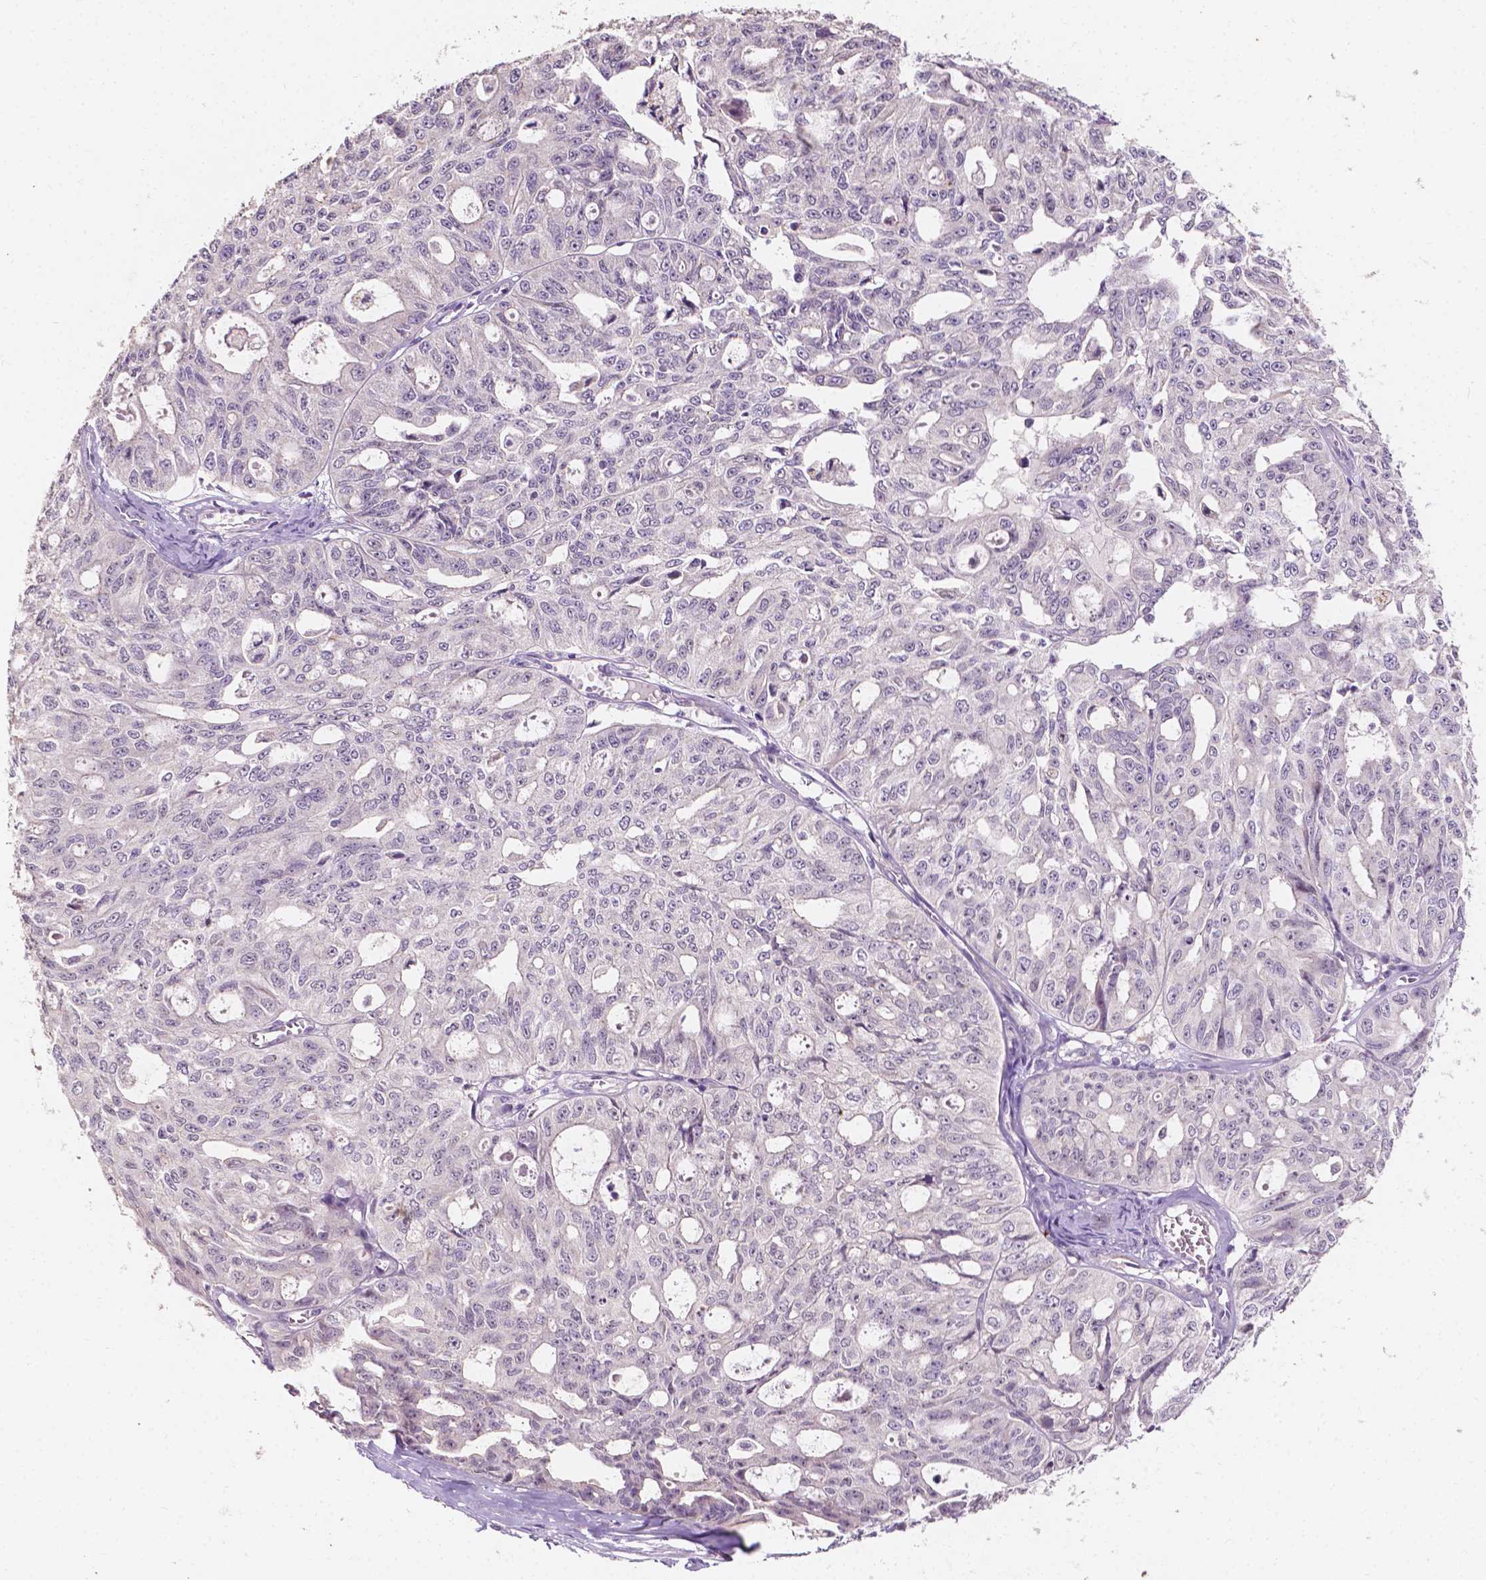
{"staining": {"intensity": "negative", "quantity": "none", "location": "none"}, "tissue": "ovarian cancer", "cell_type": "Tumor cells", "image_type": "cancer", "snomed": [{"axis": "morphology", "description": "Carcinoma, endometroid"}, {"axis": "topography", "description": "Ovary"}], "caption": "An IHC micrograph of ovarian cancer is shown. There is no staining in tumor cells of ovarian cancer.", "gene": "SIRT2", "patient": {"sex": "female", "age": 65}}